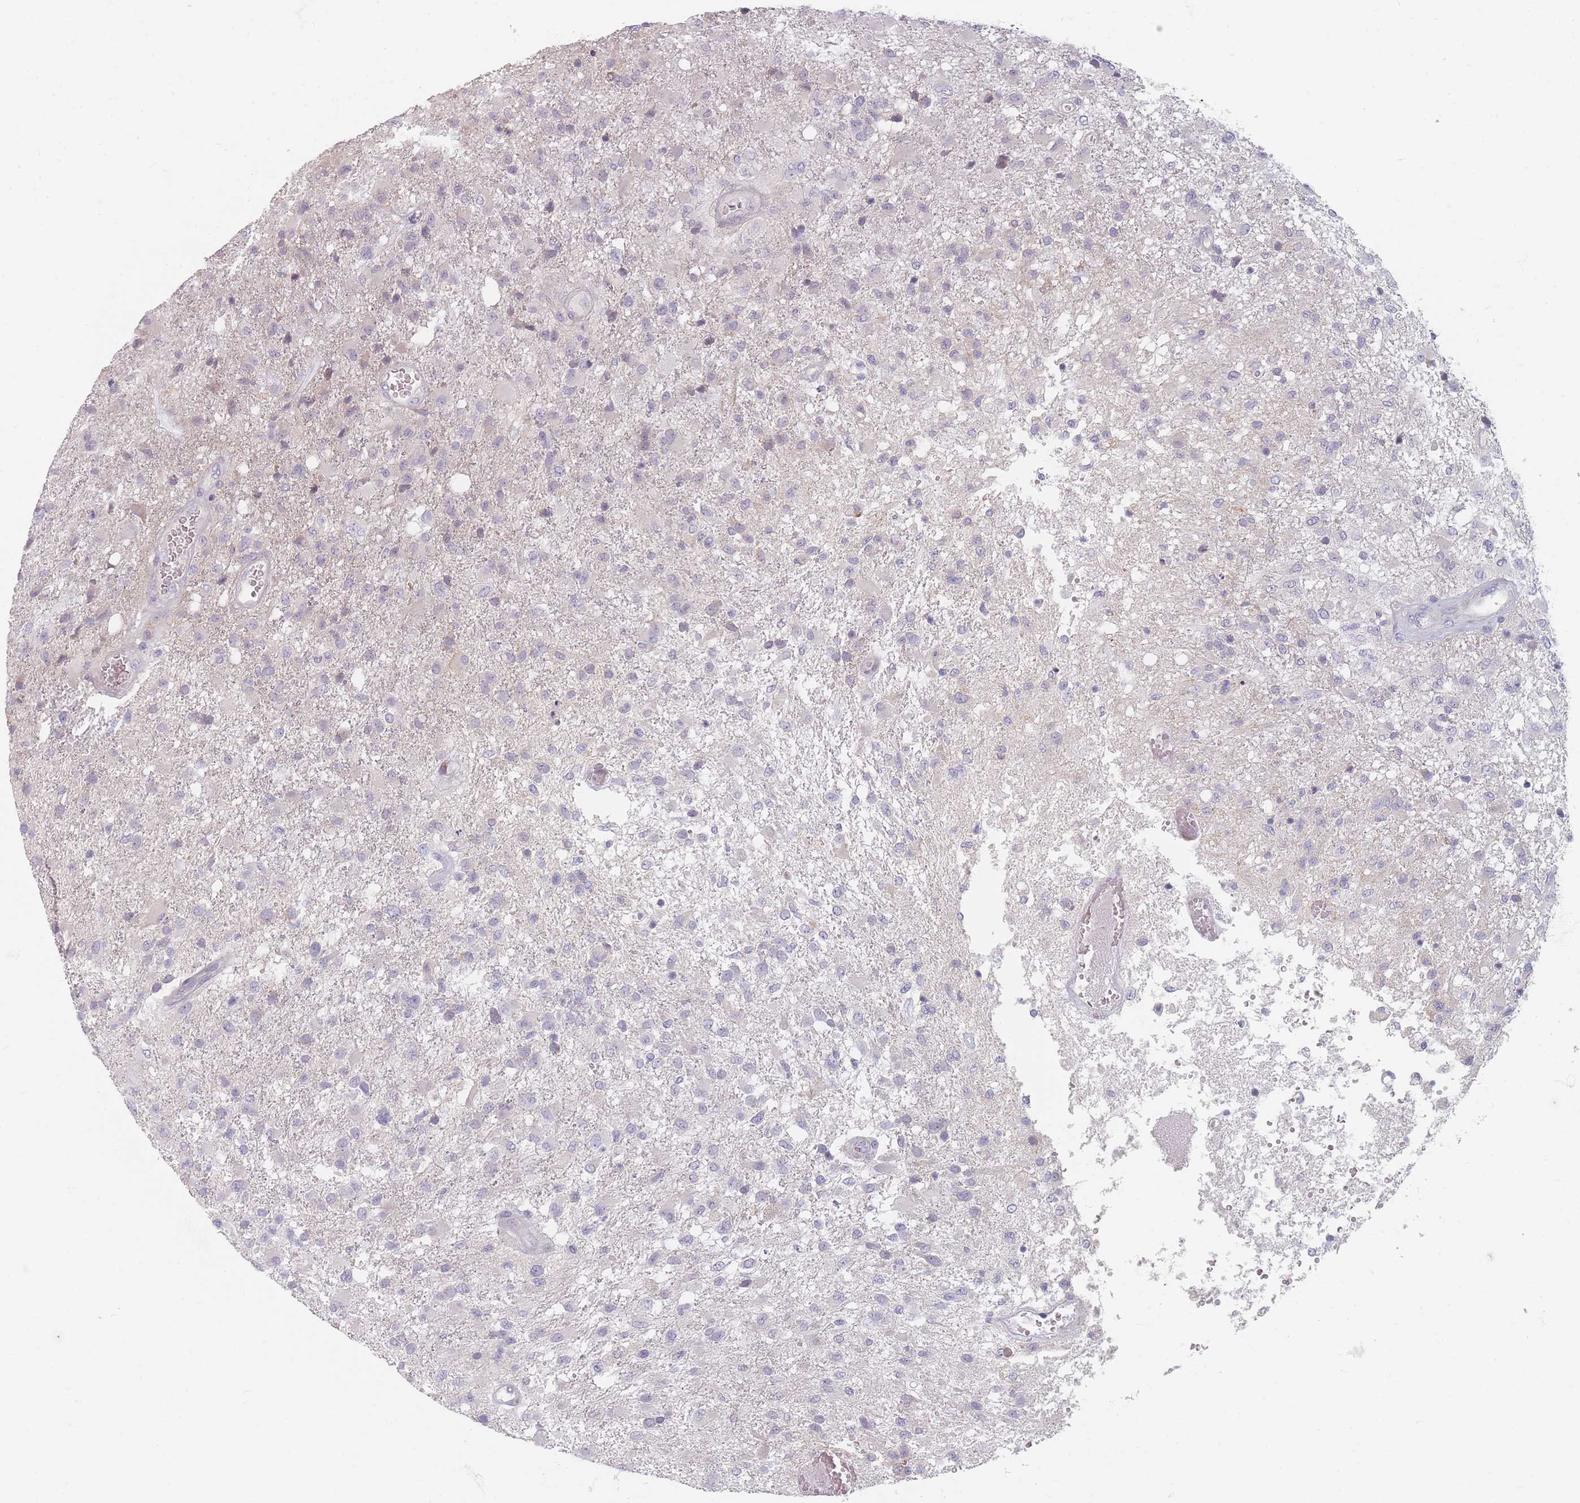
{"staining": {"intensity": "negative", "quantity": "none", "location": "none"}, "tissue": "glioma", "cell_type": "Tumor cells", "image_type": "cancer", "snomed": [{"axis": "morphology", "description": "Glioma, malignant, High grade"}, {"axis": "topography", "description": "Brain"}], "caption": "Histopathology image shows no significant protein expression in tumor cells of glioma. The staining was performed using DAB (3,3'-diaminobenzidine) to visualize the protein expression in brown, while the nuclei were stained in blue with hematoxylin (Magnification: 20x).", "gene": "TMOD1", "patient": {"sex": "female", "age": 74}}